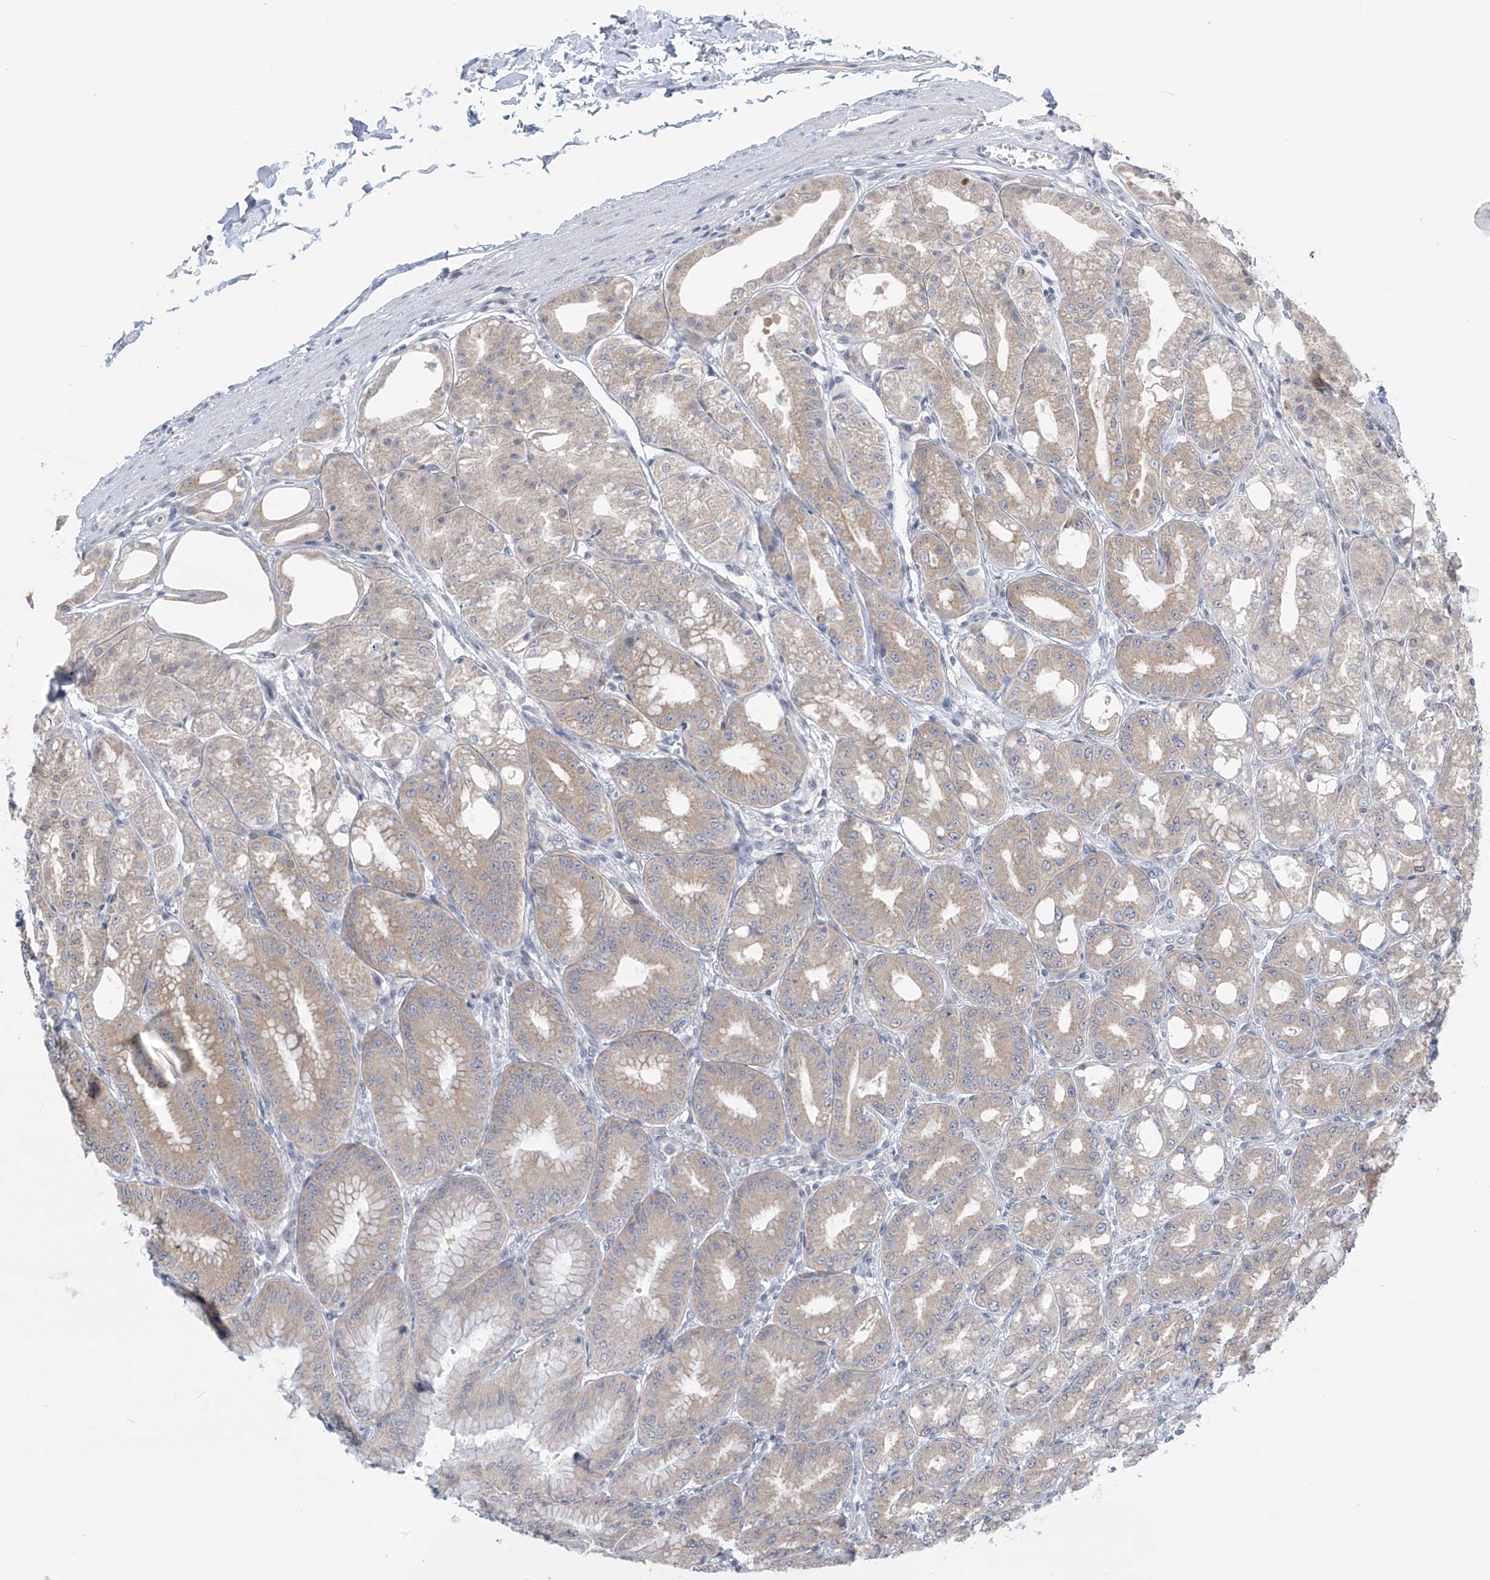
{"staining": {"intensity": "moderate", "quantity": "25%-75%", "location": "cytoplasmic/membranous"}, "tissue": "stomach", "cell_type": "Glandular cells", "image_type": "normal", "snomed": [{"axis": "morphology", "description": "Normal tissue, NOS"}, {"axis": "topography", "description": "Stomach, lower"}], "caption": "High-power microscopy captured an immunohistochemistry (IHC) image of normal stomach, revealing moderate cytoplasmic/membranous expression in approximately 25%-75% of glandular cells. The staining was performed using DAB to visualize the protein expression in brown, while the nuclei were stained in blue with hematoxylin (Magnification: 20x).", "gene": "APLF", "patient": {"sex": "male", "age": 71}}